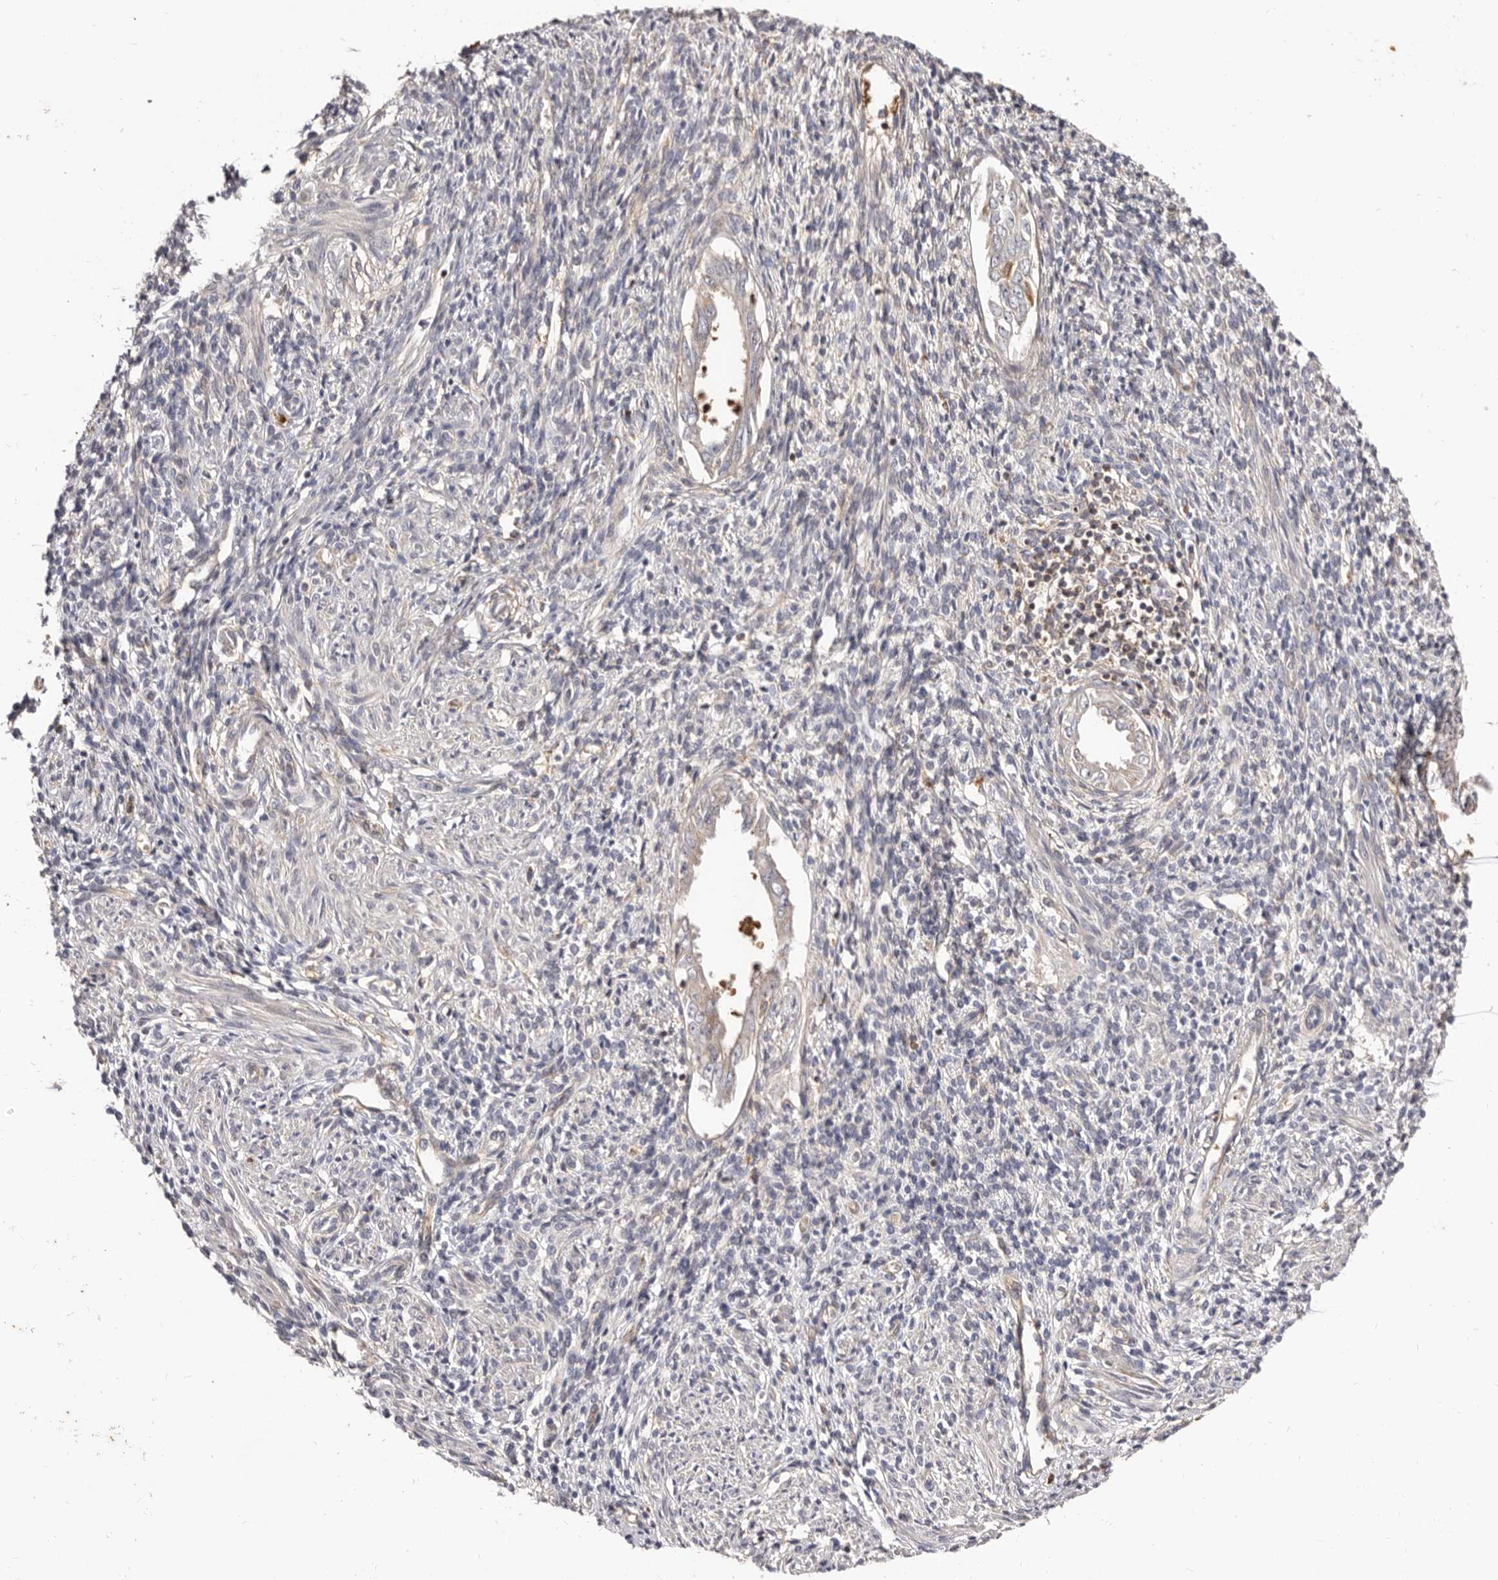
{"staining": {"intensity": "moderate", "quantity": "<25%", "location": "cytoplasmic/membranous"}, "tissue": "endometrium", "cell_type": "Cells in endometrial stroma", "image_type": "normal", "snomed": [{"axis": "morphology", "description": "Normal tissue, NOS"}, {"axis": "topography", "description": "Endometrium"}], "caption": "A low amount of moderate cytoplasmic/membranous staining is present in about <25% of cells in endometrial stroma in unremarkable endometrium.", "gene": "ADAMTS20", "patient": {"sex": "female", "age": 66}}